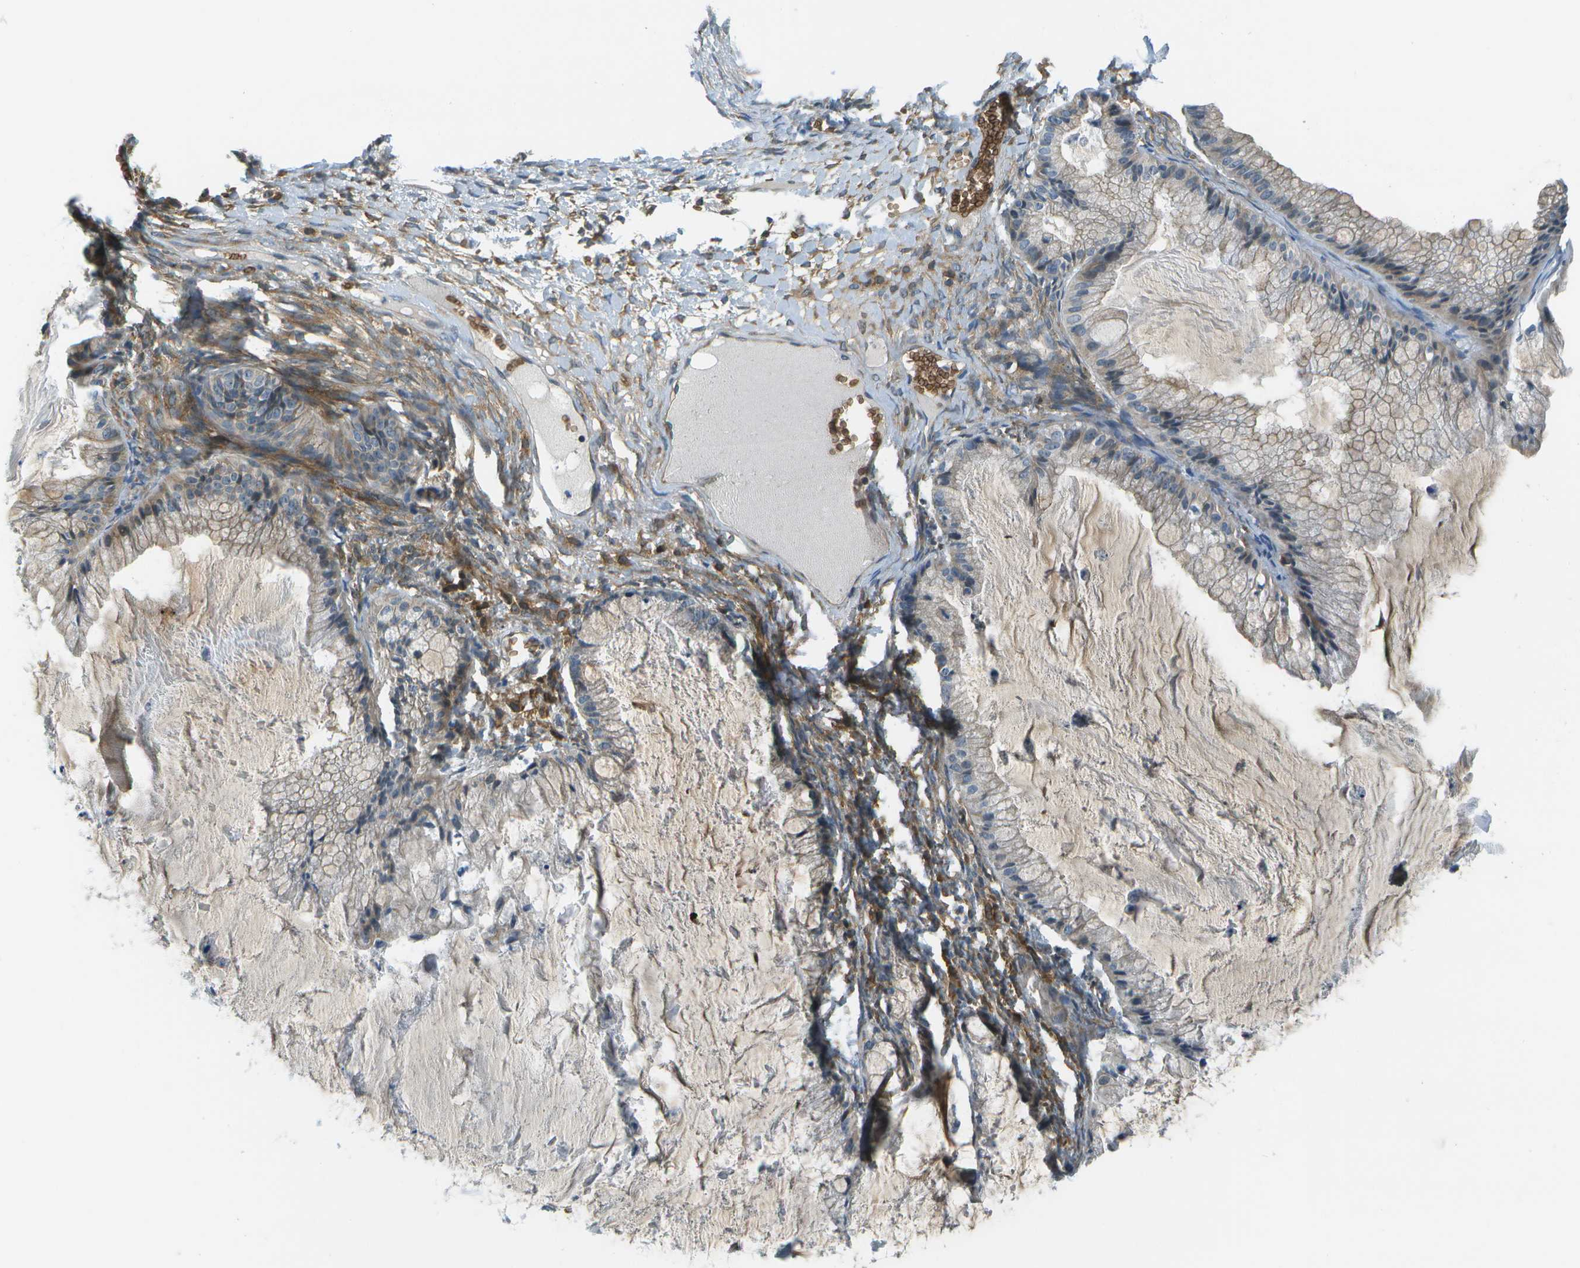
{"staining": {"intensity": "weak", "quantity": "<25%", "location": "cytoplasmic/membranous"}, "tissue": "ovarian cancer", "cell_type": "Tumor cells", "image_type": "cancer", "snomed": [{"axis": "morphology", "description": "Cystadenocarcinoma, mucinous, NOS"}, {"axis": "topography", "description": "Ovary"}], "caption": "This micrograph is of ovarian cancer stained with IHC to label a protein in brown with the nuclei are counter-stained blue. There is no positivity in tumor cells. (DAB IHC, high magnification).", "gene": "CTIF", "patient": {"sex": "female", "age": 57}}